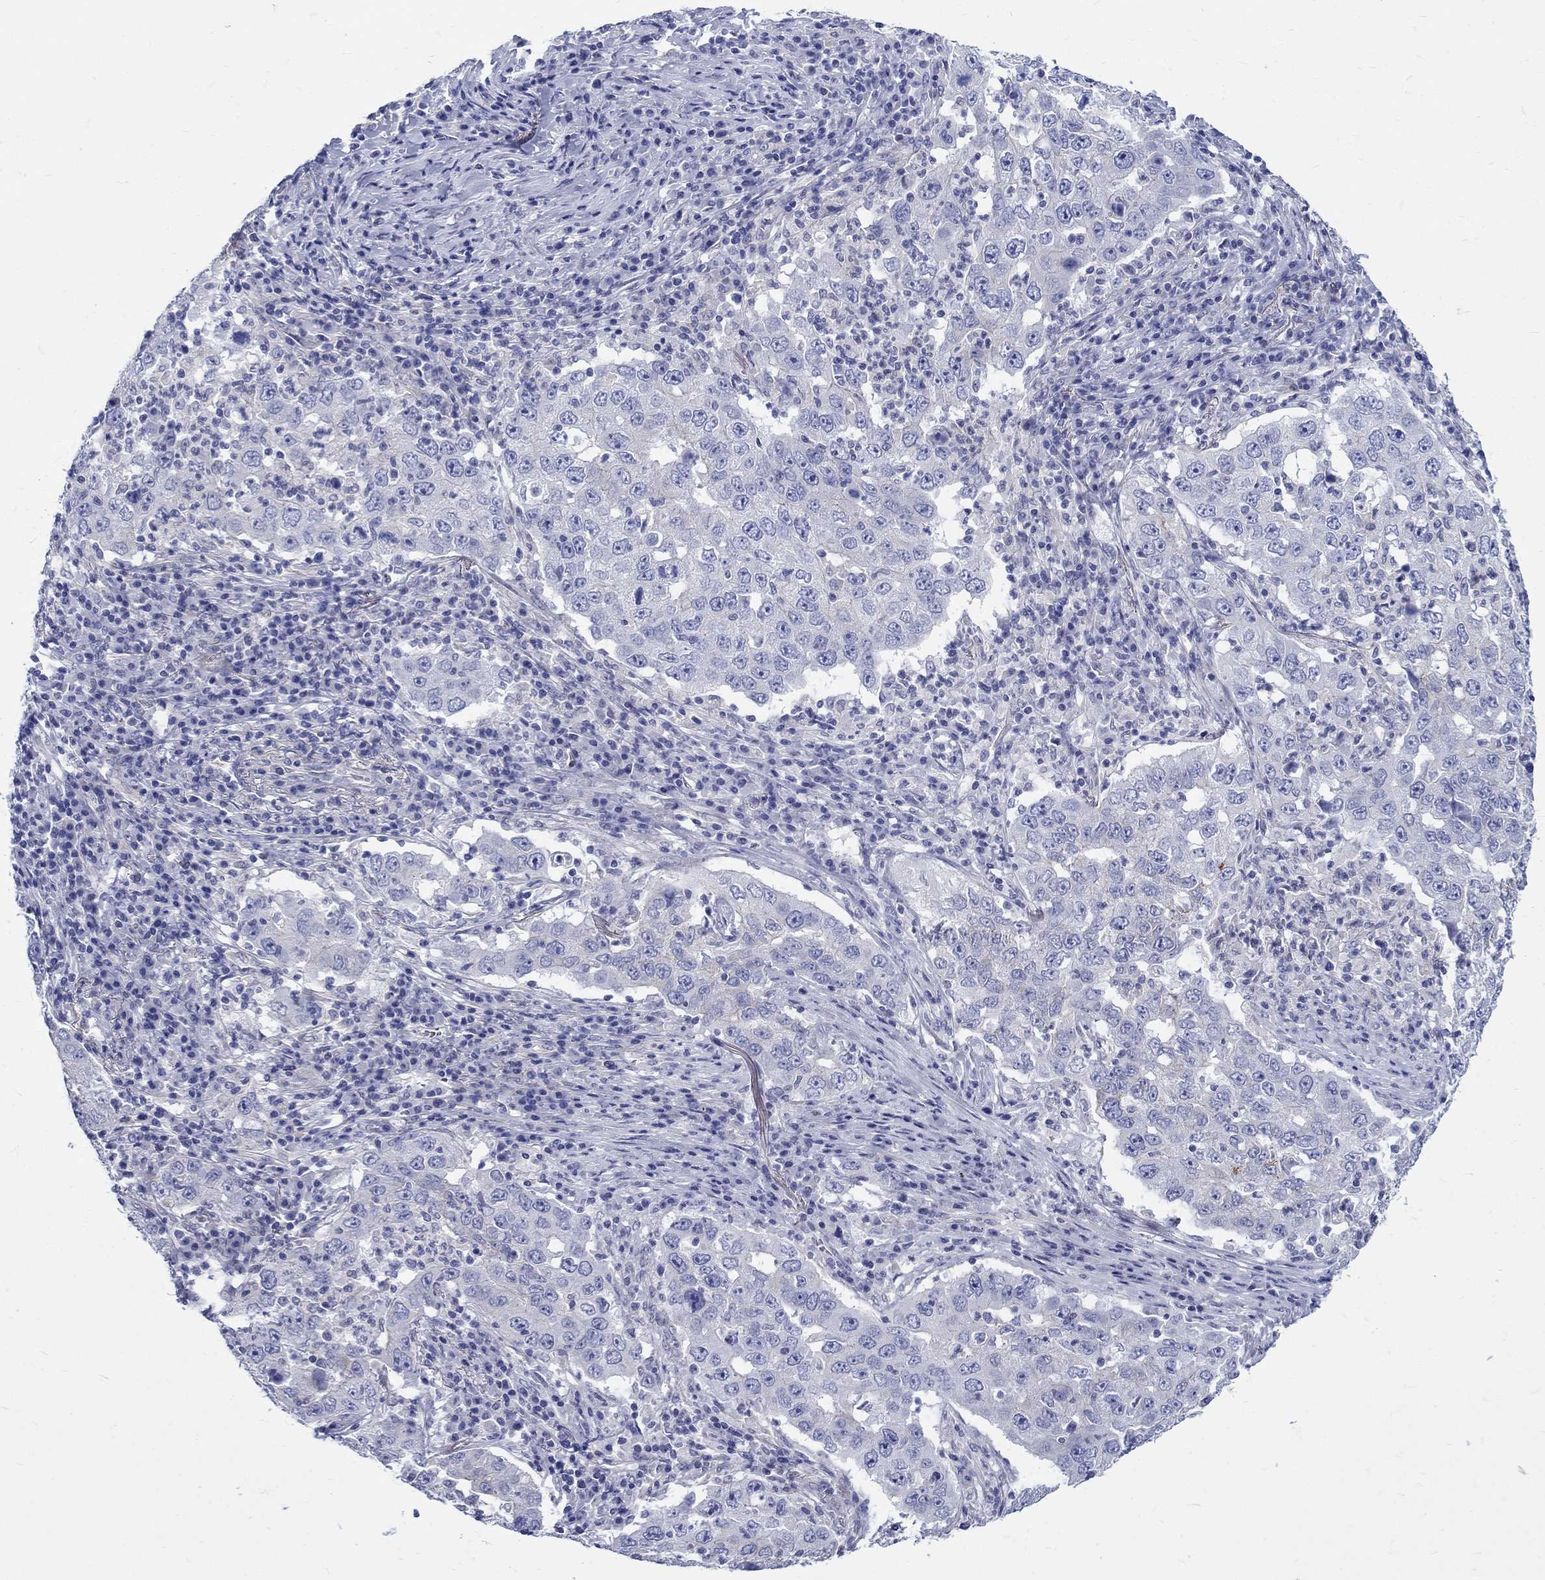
{"staining": {"intensity": "negative", "quantity": "none", "location": "none"}, "tissue": "lung cancer", "cell_type": "Tumor cells", "image_type": "cancer", "snomed": [{"axis": "morphology", "description": "Adenocarcinoma, NOS"}, {"axis": "topography", "description": "Lung"}], "caption": "Immunohistochemistry (IHC) micrograph of neoplastic tissue: lung cancer stained with DAB exhibits no significant protein expression in tumor cells.", "gene": "SH2D7", "patient": {"sex": "male", "age": 73}}